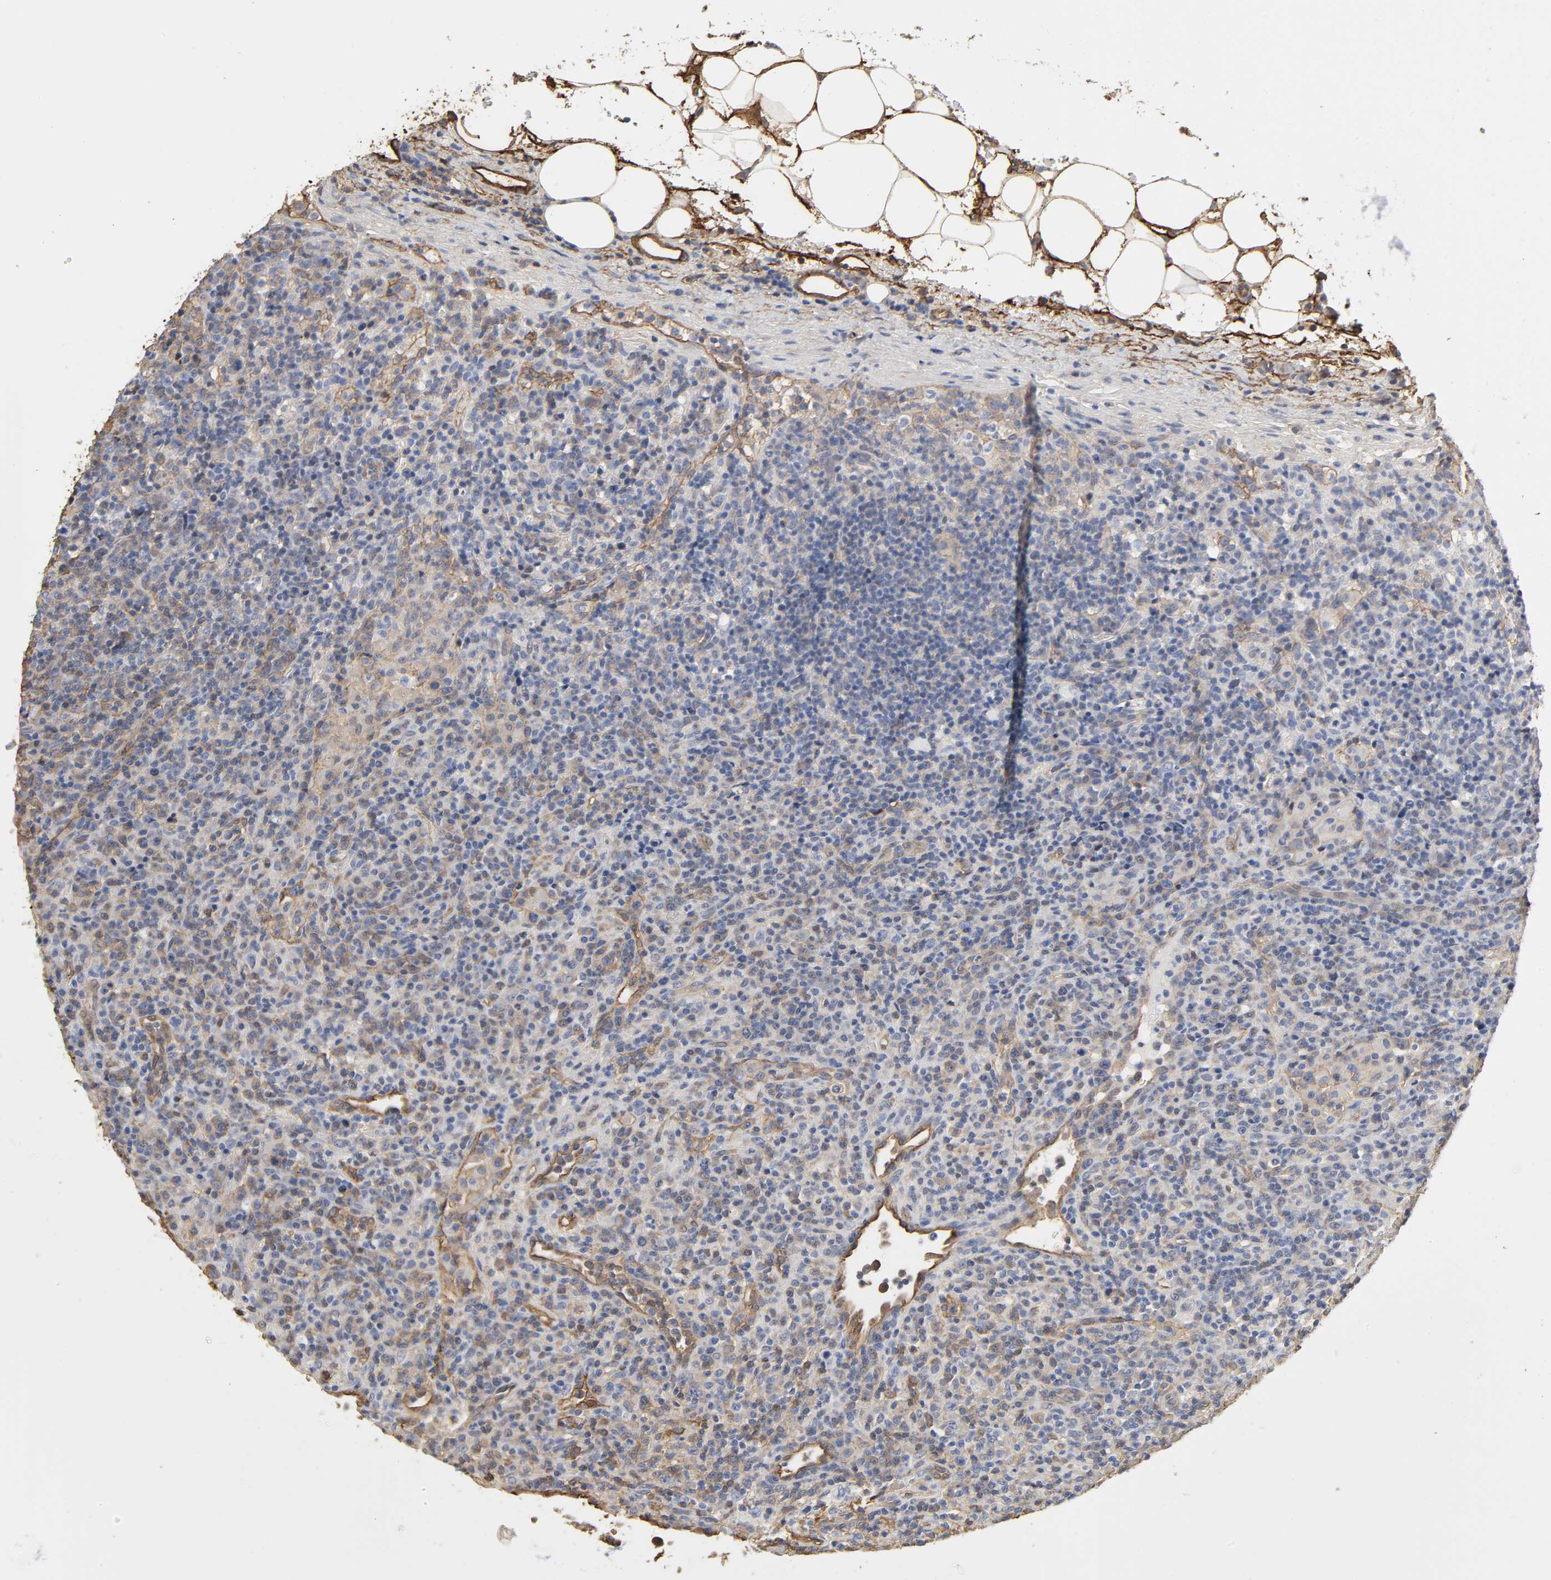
{"staining": {"intensity": "weak", "quantity": "25%-75%", "location": "cytoplasmic/membranous"}, "tissue": "lymphoma", "cell_type": "Tumor cells", "image_type": "cancer", "snomed": [{"axis": "morphology", "description": "Hodgkin's disease, NOS"}, {"axis": "topography", "description": "Lymph node"}], "caption": "A micrograph of human lymphoma stained for a protein reveals weak cytoplasmic/membranous brown staining in tumor cells.", "gene": "ANXA2", "patient": {"sex": "male", "age": 65}}